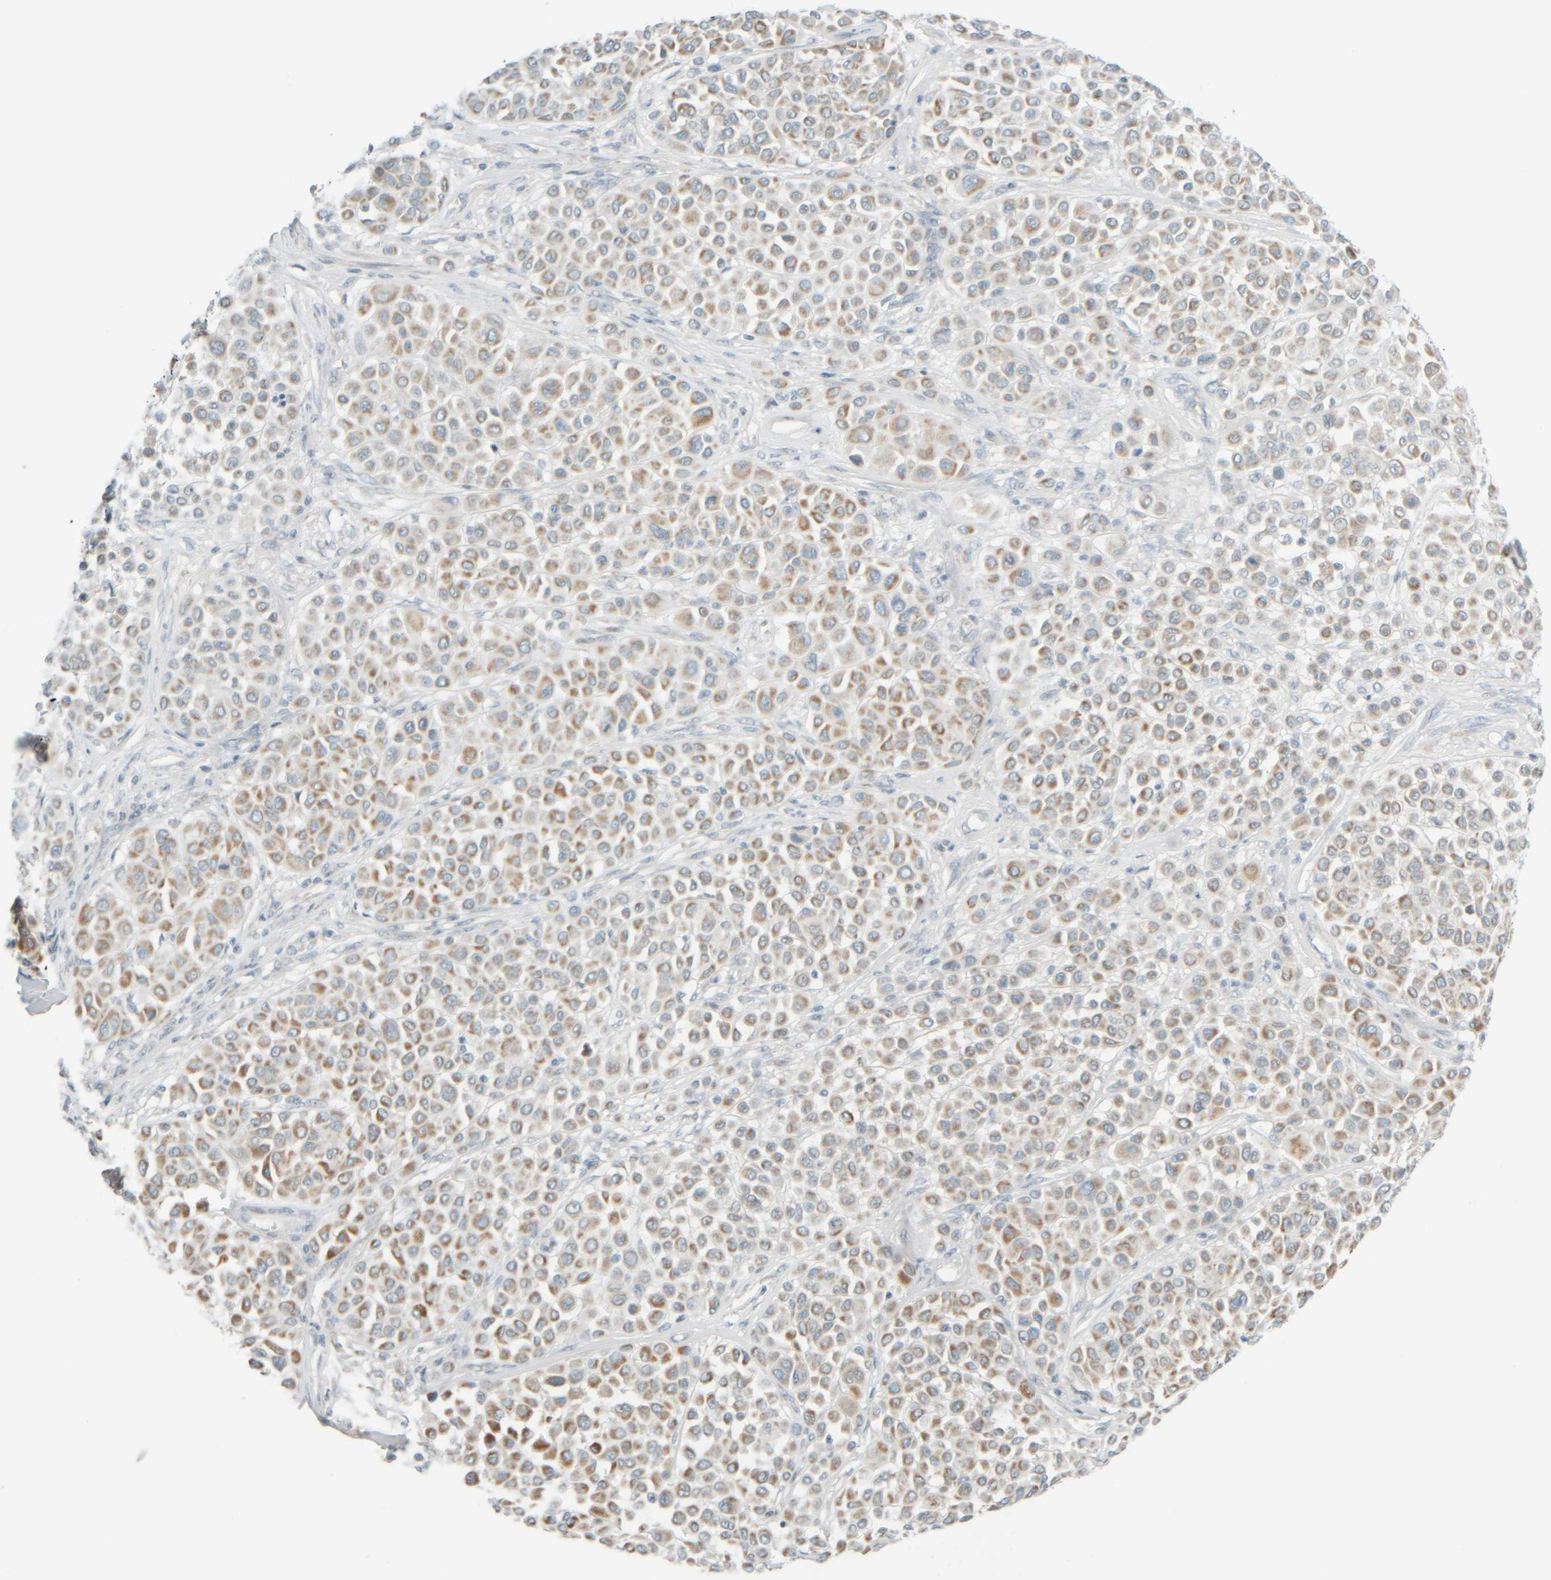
{"staining": {"intensity": "moderate", "quantity": "25%-75%", "location": "cytoplasmic/membranous"}, "tissue": "melanoma", "cell_type": "Tumor cells", "image_type": "cancer", "snomed": [{"axis": "morphology", "description": "Malignant melanoma, Metastatic site"}, {"axis": "topography", "description": "Soft tissue"}], "caption": "Immunohistochemistry (DAB) staining of human melanoma reveals moderate cytoplasmic/membranous protein positivity in about 25%-75% of tumor cells. Immunohistochemistry (ihc) stains the protein in brown and the nuclei are stained blue.", "gene": "PTGES3L-AARSD1", "patient": {"sex": "male", "age": 41}}